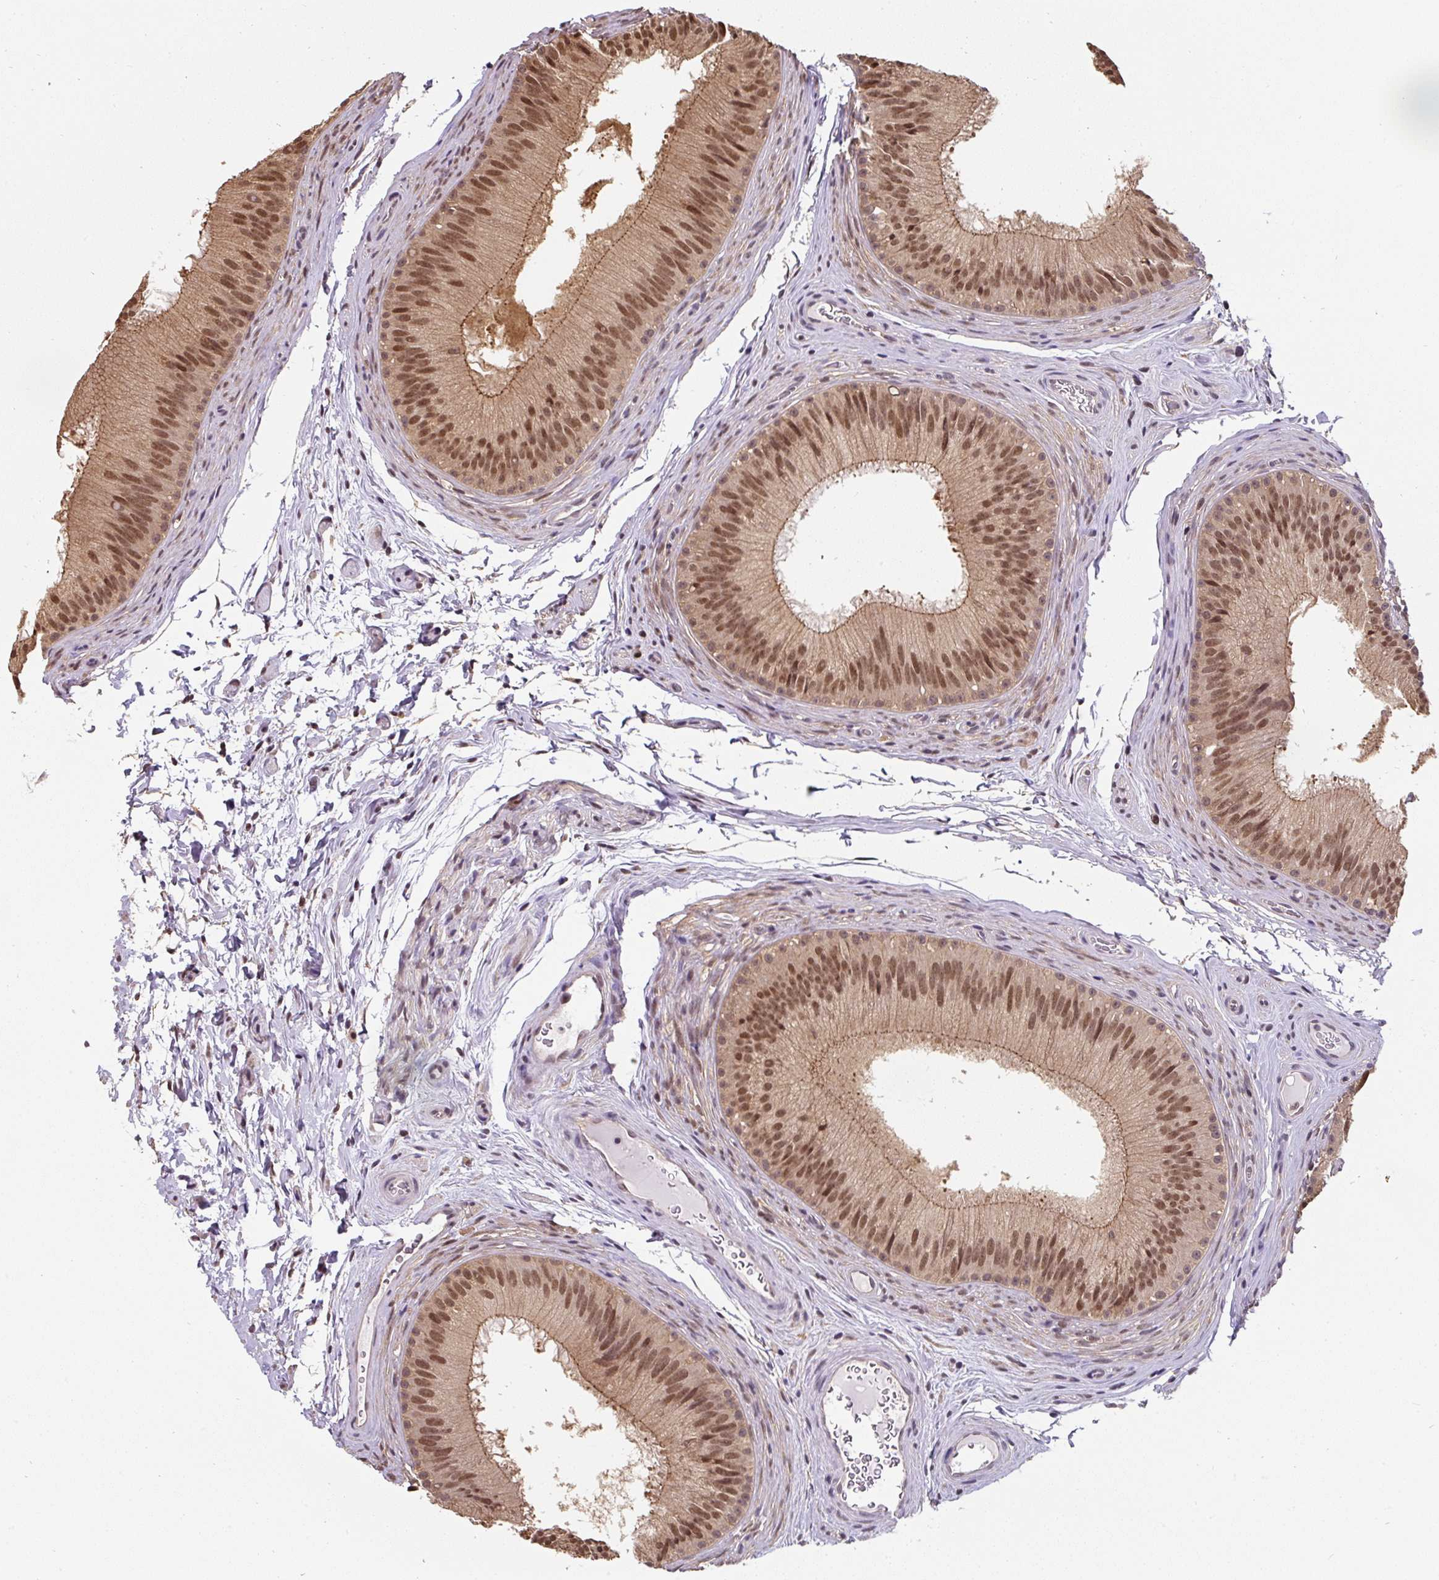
{"staining": {"intensity": "moderate", "quantity": ">75%", "location": "cytoplasmic/membranous,nuclear"}, "tissue": "epididymis", "cell_type": "Glandular cells", "image_type": "normal", "snomed": [{"axis": "morphology", "description": "Normal tissue, NOS"}, {"axis": "topography", "description": "Epididymis"}], "caption": "Human epididymis stained with a brown dye demonstrates moderate cytoplasmic/membranous,nuclear positive positivity in approximately >75% of glandular cells.", "gene": "ST13", "patient": {"sex": "male", "age": 24}}